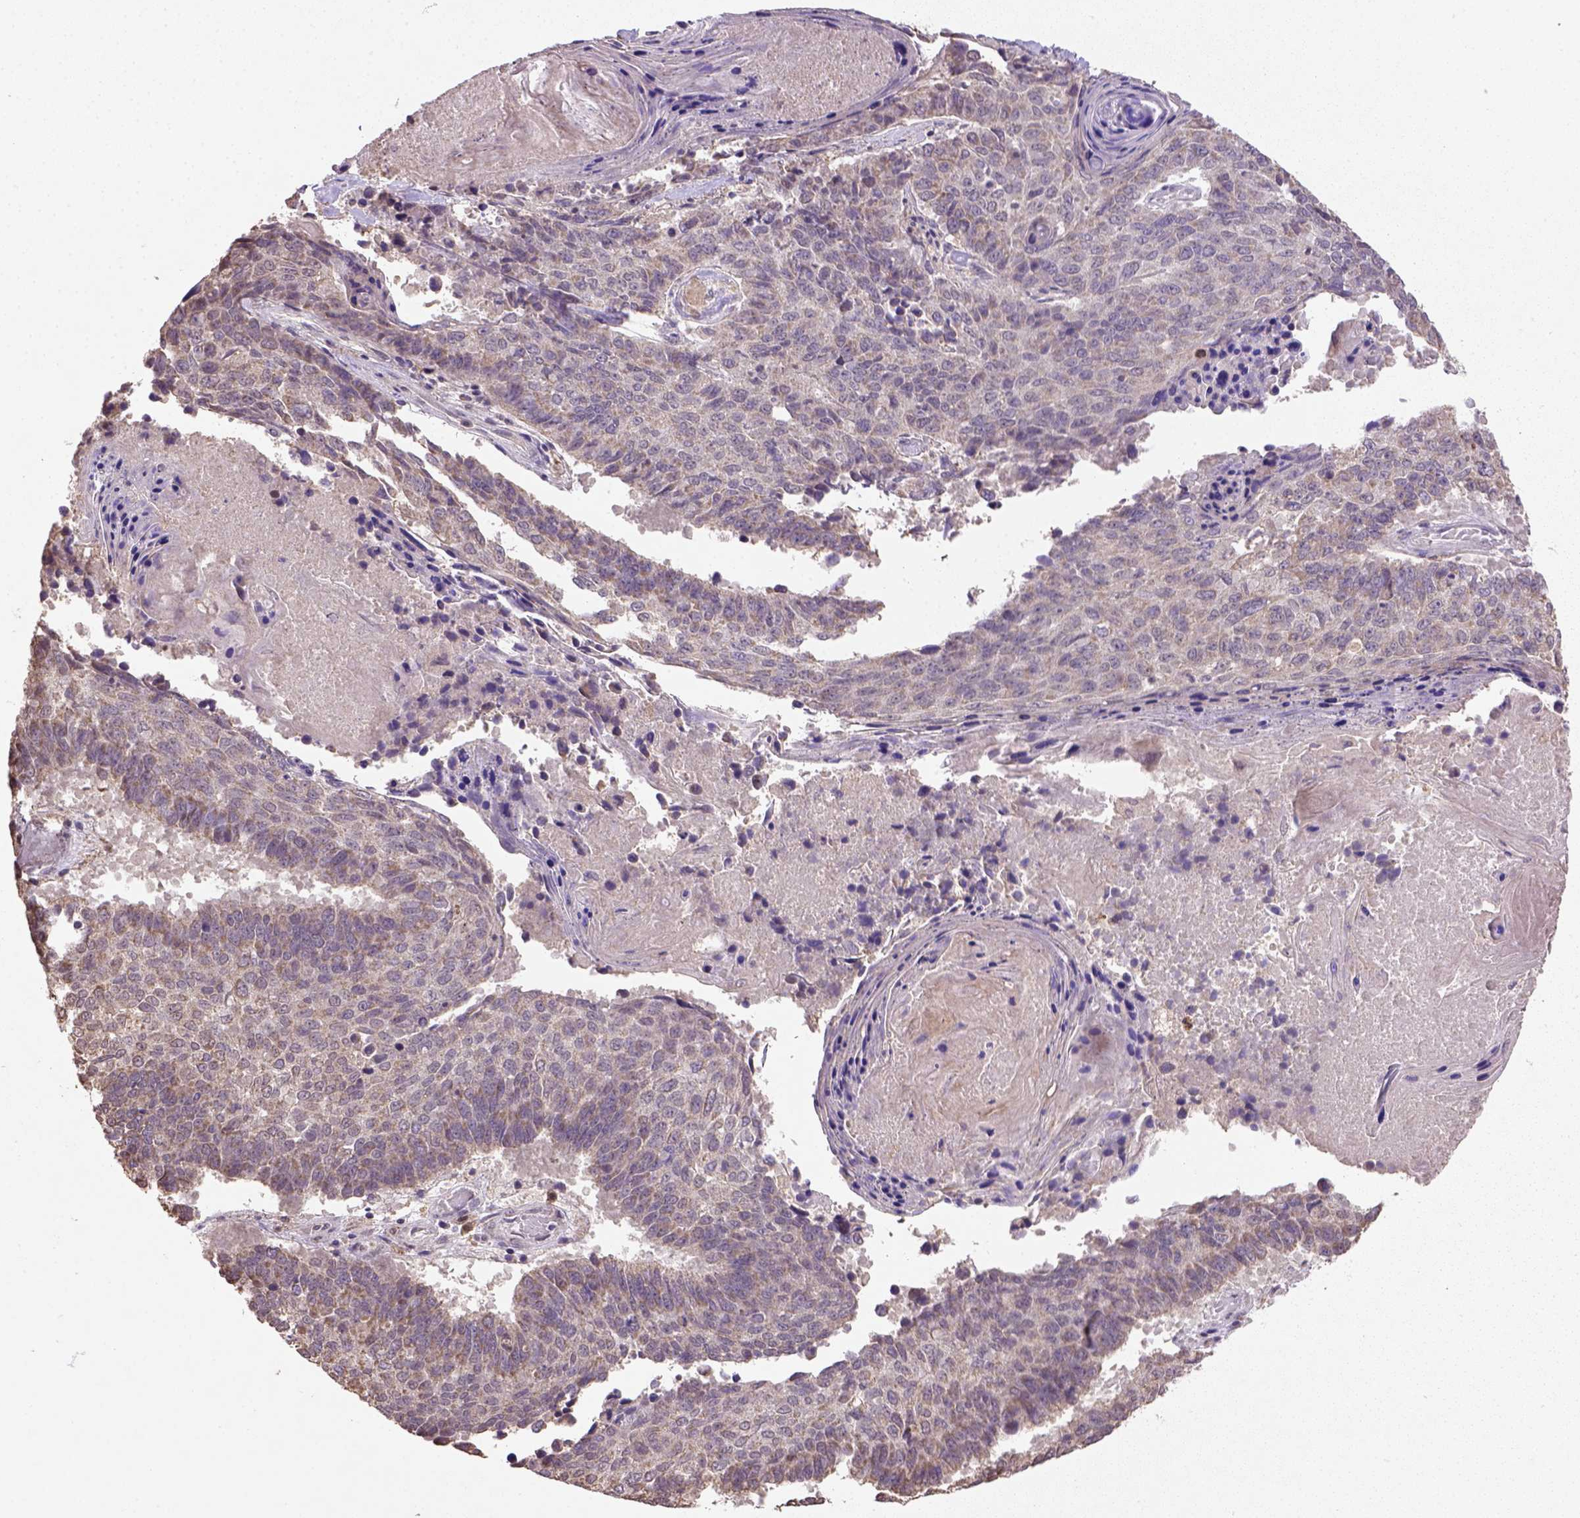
{"staining": {"intensity": "moderate", "quantity": "<25%", "location": "cytoplasmic/membranous"}, "tissue": "lung cancer", "cell_type": "Tumor cells", "image_type": "cancer", "snomed": [{"axis": "morphology", "description": "Squamous cell carcinoma, NOS"}, {"axis": "topography", "description": "Lung"}], "caption": "Squamous cell carcinoma (lung) tissue demonstrates moderate cytoplasmic/membranous expression in approximately <25% of tumor cells", "gene": "NUDT10", "patient": {"sex": "male", "age": 73}}